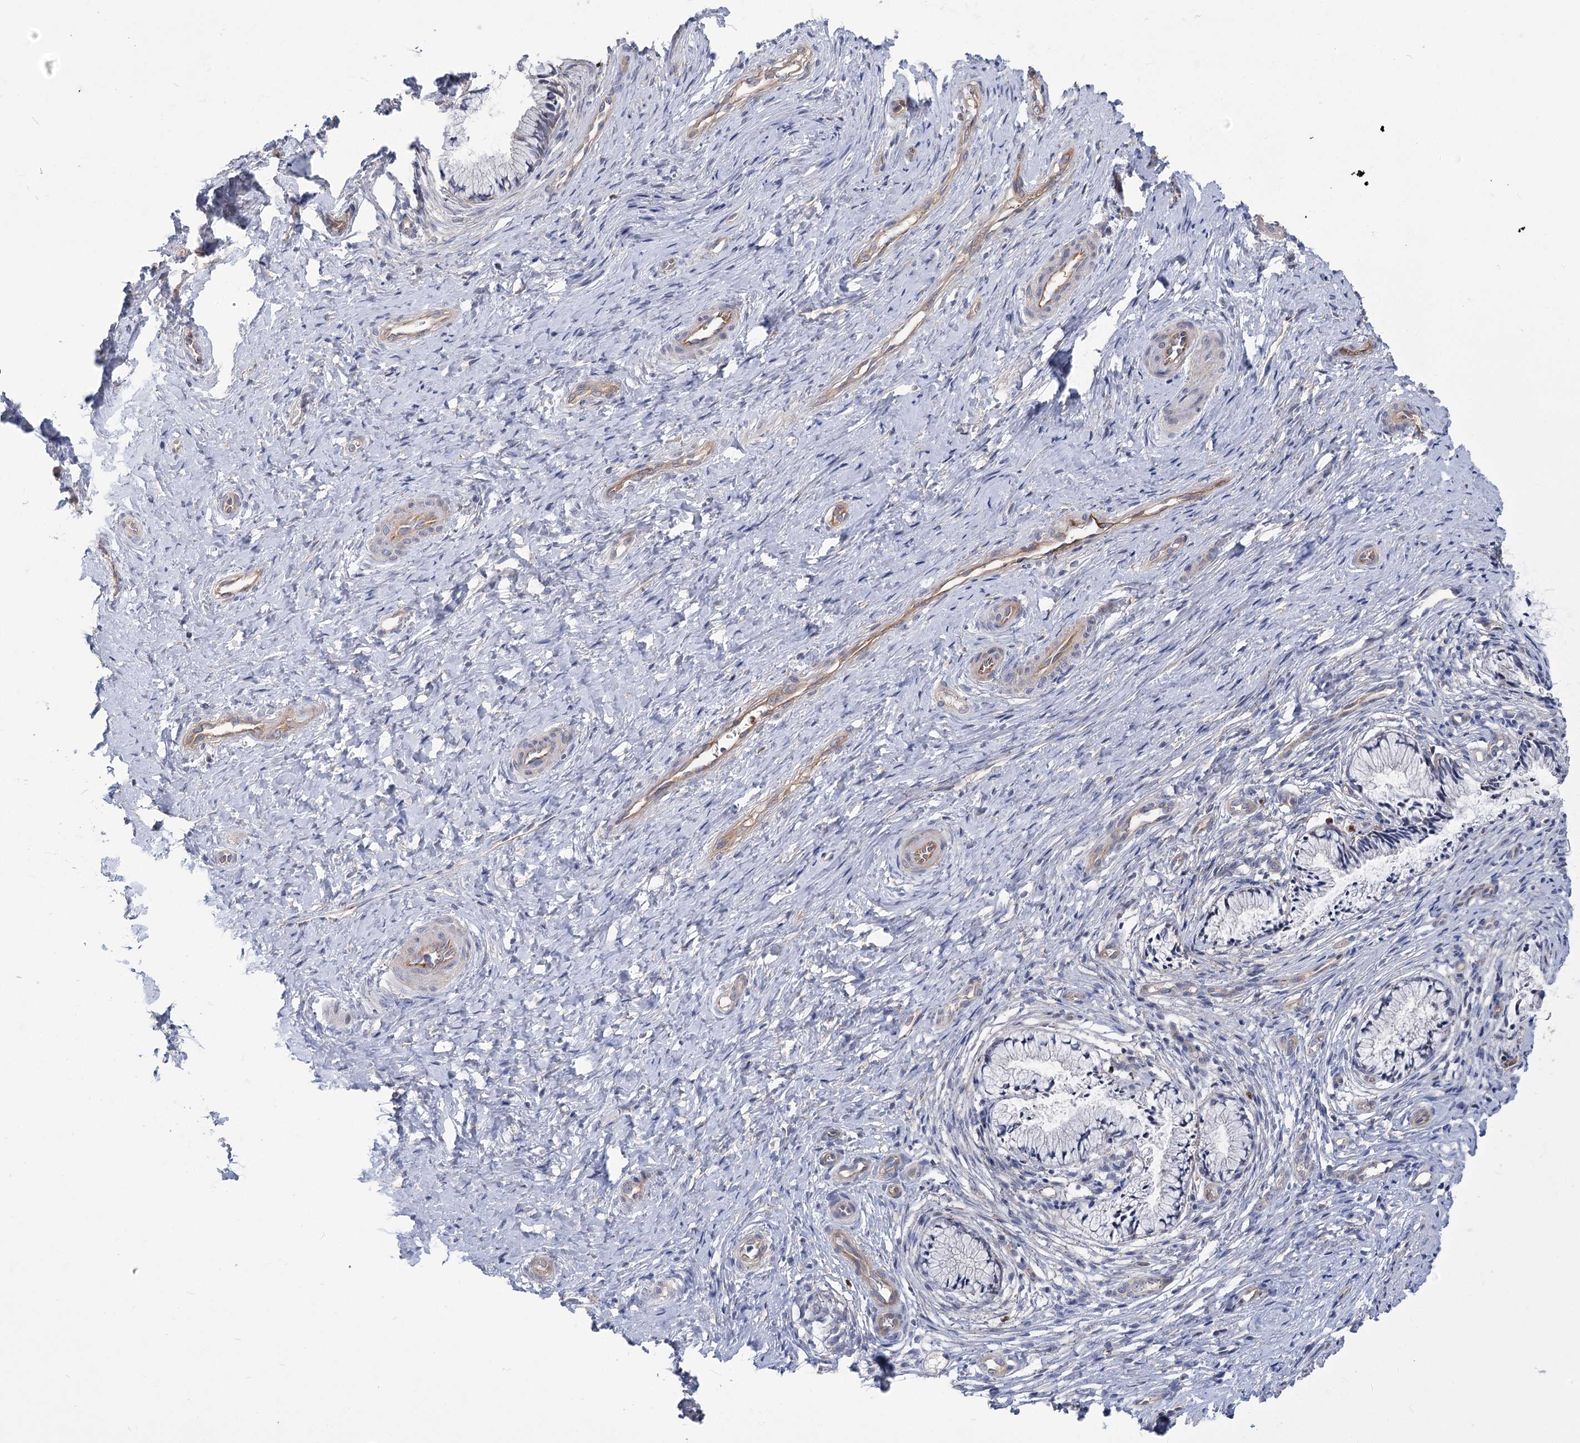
{"staining": {"intensity": "negative", "quantity": "none", "location": "none"}, "tissue": "cervix", "cell_type": "Glandular cells", "image_type": "normal", "snomed": [{"axis": "morphology", "description": "Normal tissue, NOS"}, {"axis": "topography", "description": "Cervix"}], "caption": "DAB immunohistochemical staining of benign cervix exhibits no significant positivity in glandular cells.", "gene": "THAP6", "patient": {"sex": "female", "age": 36}}